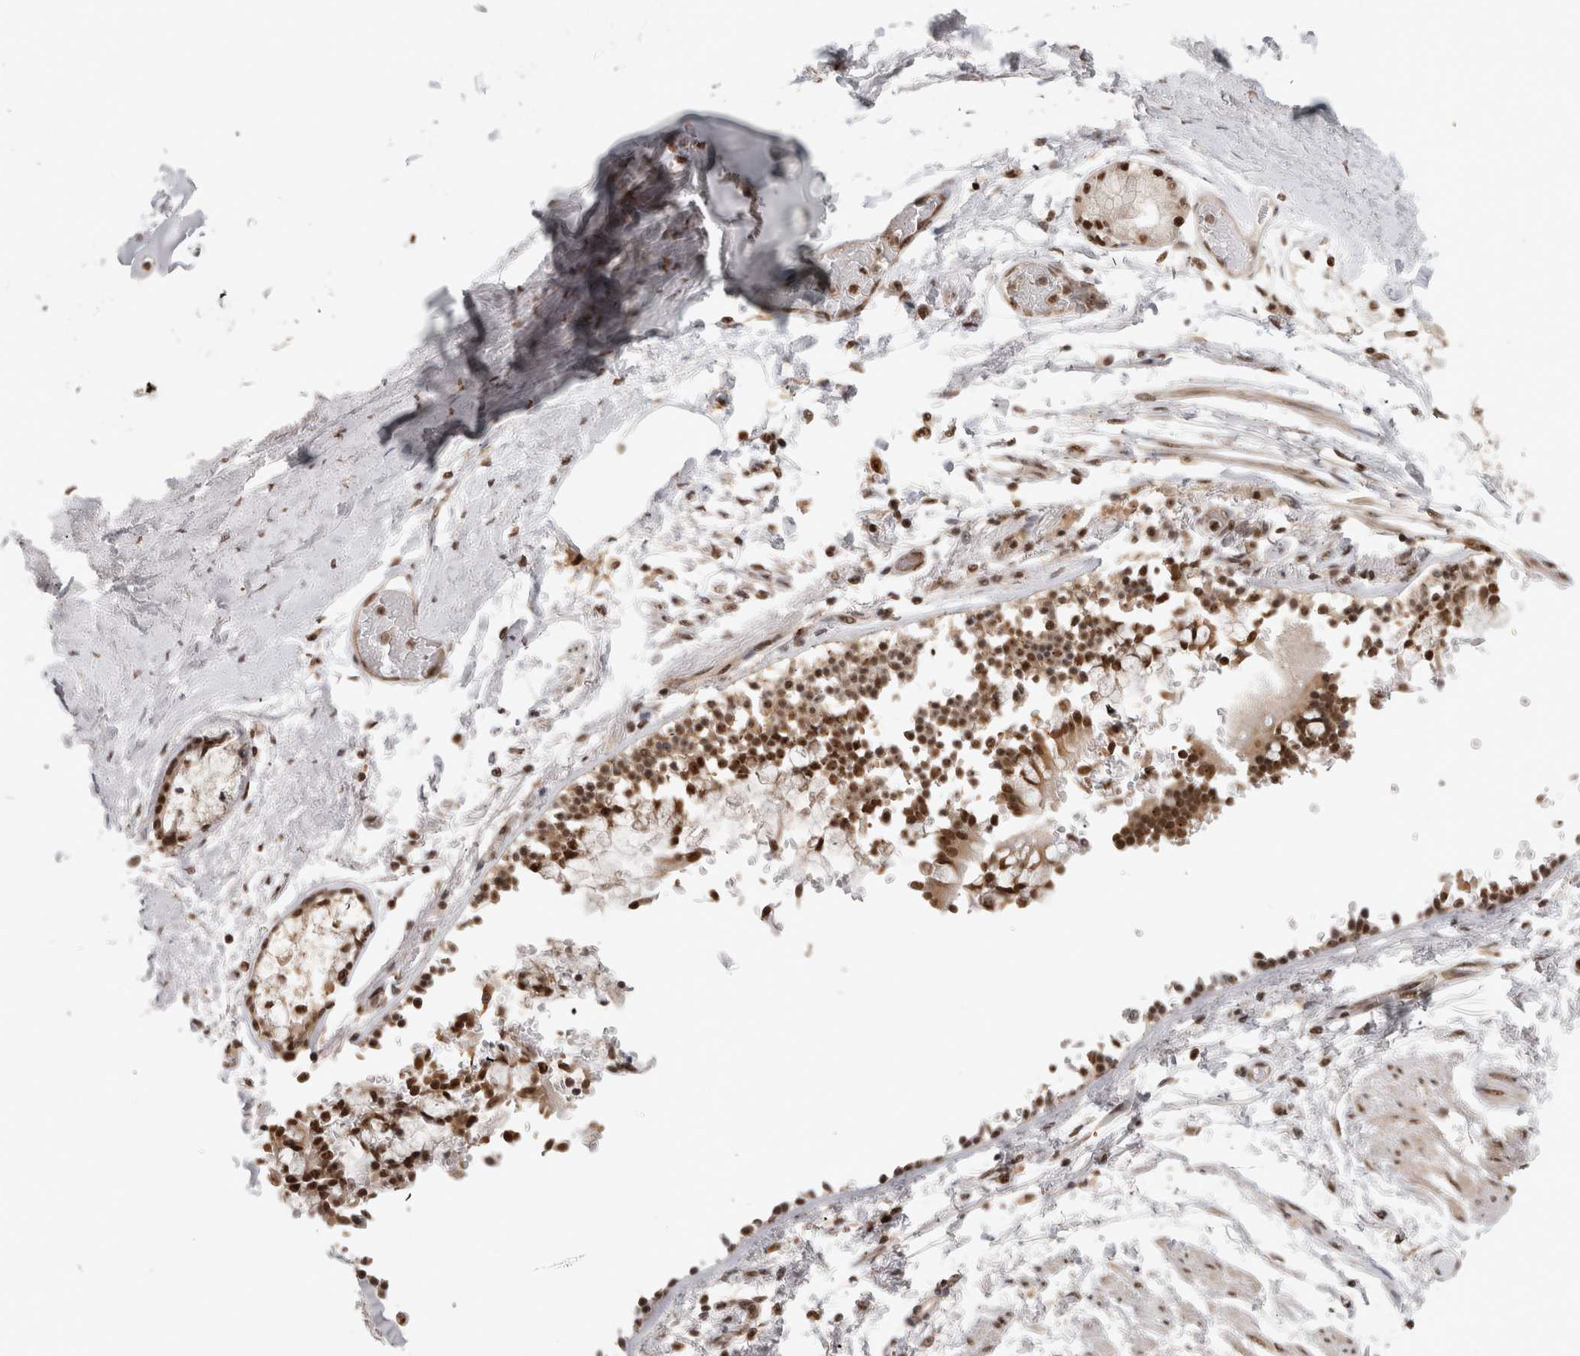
{"staining": {"intensity": "moderate", "quantity": ">75%", "location": "nuclear"}, "tissue": "soft tissue", "cell_type": "Fibroblasts", "image_type": "normal", "snomed": [{"axis": "morphology", "description": "Normal tissue, NOS"}, {"axis": "topography", "description": "Cartilage tissue"}, {"axis": "topography", "description": "Lung"}], "caption": "Immunohistochemistry (IHC) image of normal soft tissue stained for a protein (brown), which exhibits medium levels of moderate nuclear positivity in approximately >75% of fibroblasts.", "gene": "EBNA1BP2", "patient": {"sex": "female", "age": 77}}